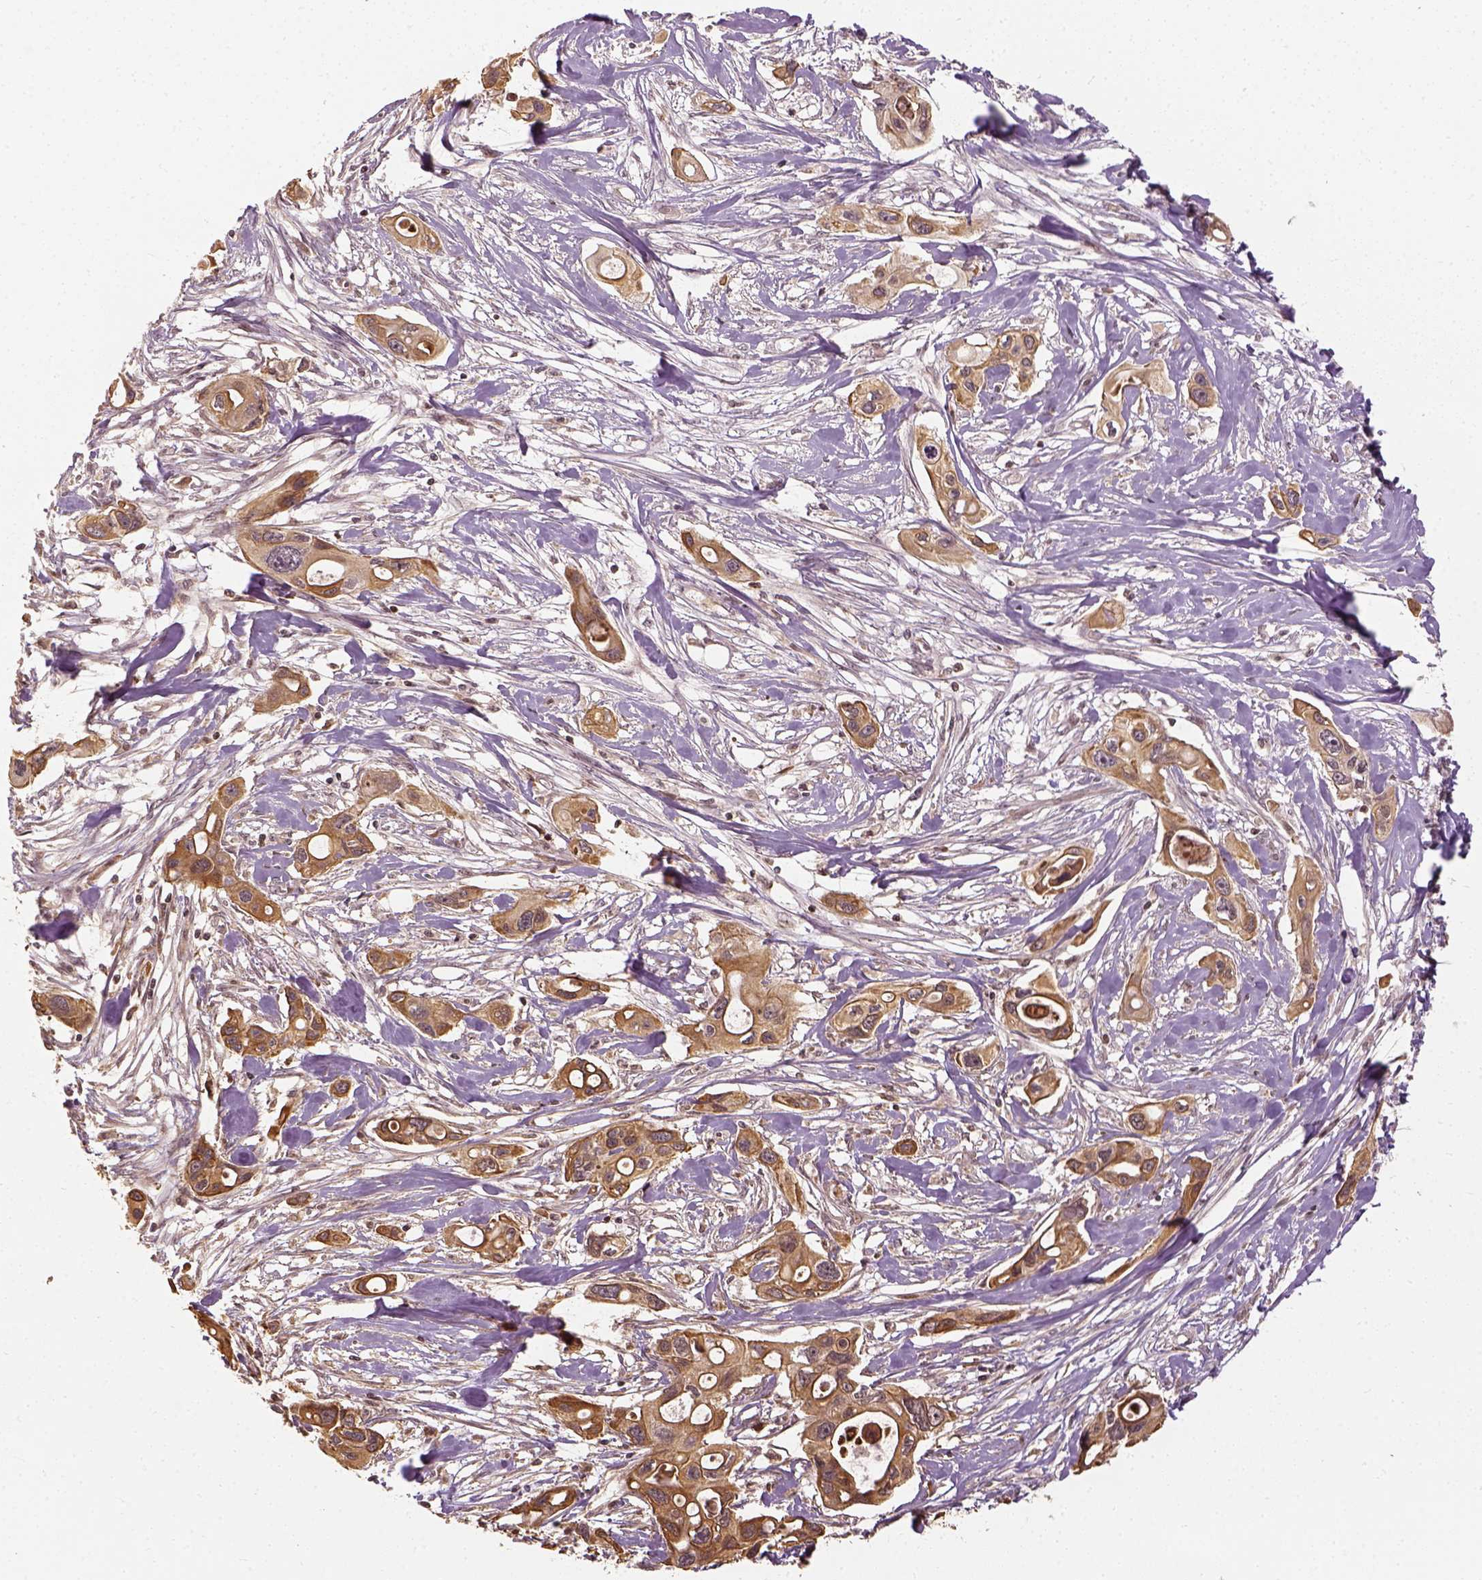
{"staining": {"intensity": "moderate", "quantity": ">75%", "location": "cytoplasmic/membranous"}, "tissue": "pancreatic cancer", "cell_type": "Tumor cells", "image_type": "cancer", "snomed": [{"axis": "morphology", "description": "Adenocarcinoma, NOS"}, {"axis": "topography", "description": "Pancreas"}], "caption": "Pancreatic cancer tissue exhibits moderate cytoplasmic/membranous expression in approximately >75% of tumor cells, visualized by immunohistochemistry.", "gene": "VEGFA", "patient": {"sex": "male", "age": 60}}